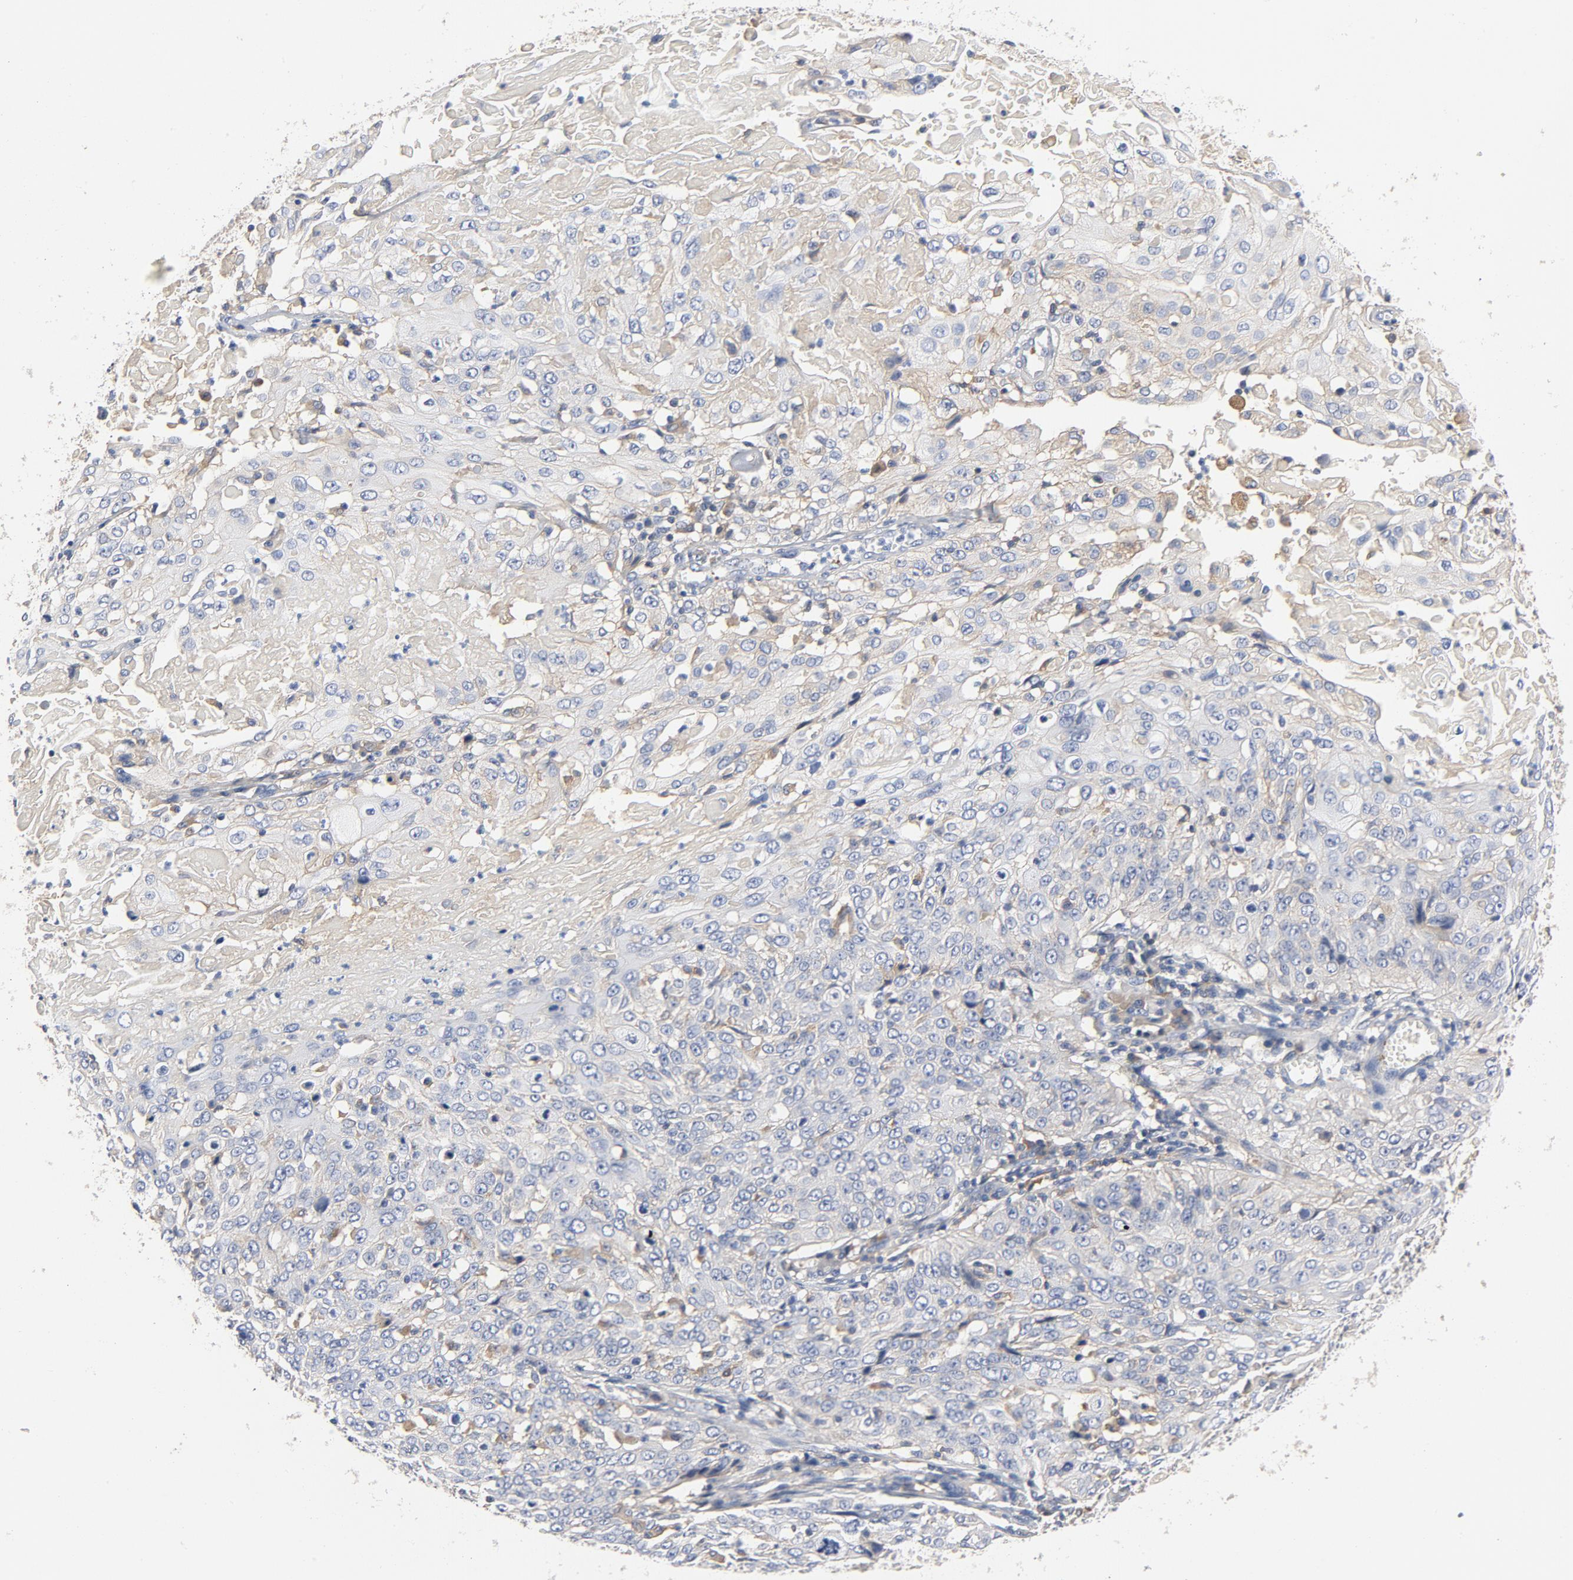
{"staining": {"intensity": "negative", "quantity": "none", "location": "none"}, "tissue": "cervical cancer", "cell_type": "Tumor cells", "image_type": "cancer", "snomed": [{"axis": "morphology", "description": "Squamous cell carcinoma, NOS"}, {"axis": "topography", "description": "Cervix"}], "caption": "This is an IHC histopathology image of human cervical cancer. There is no staining in tumor cells.", "gene": "SRC", "patient": {"sex": "female", "age": 39}}